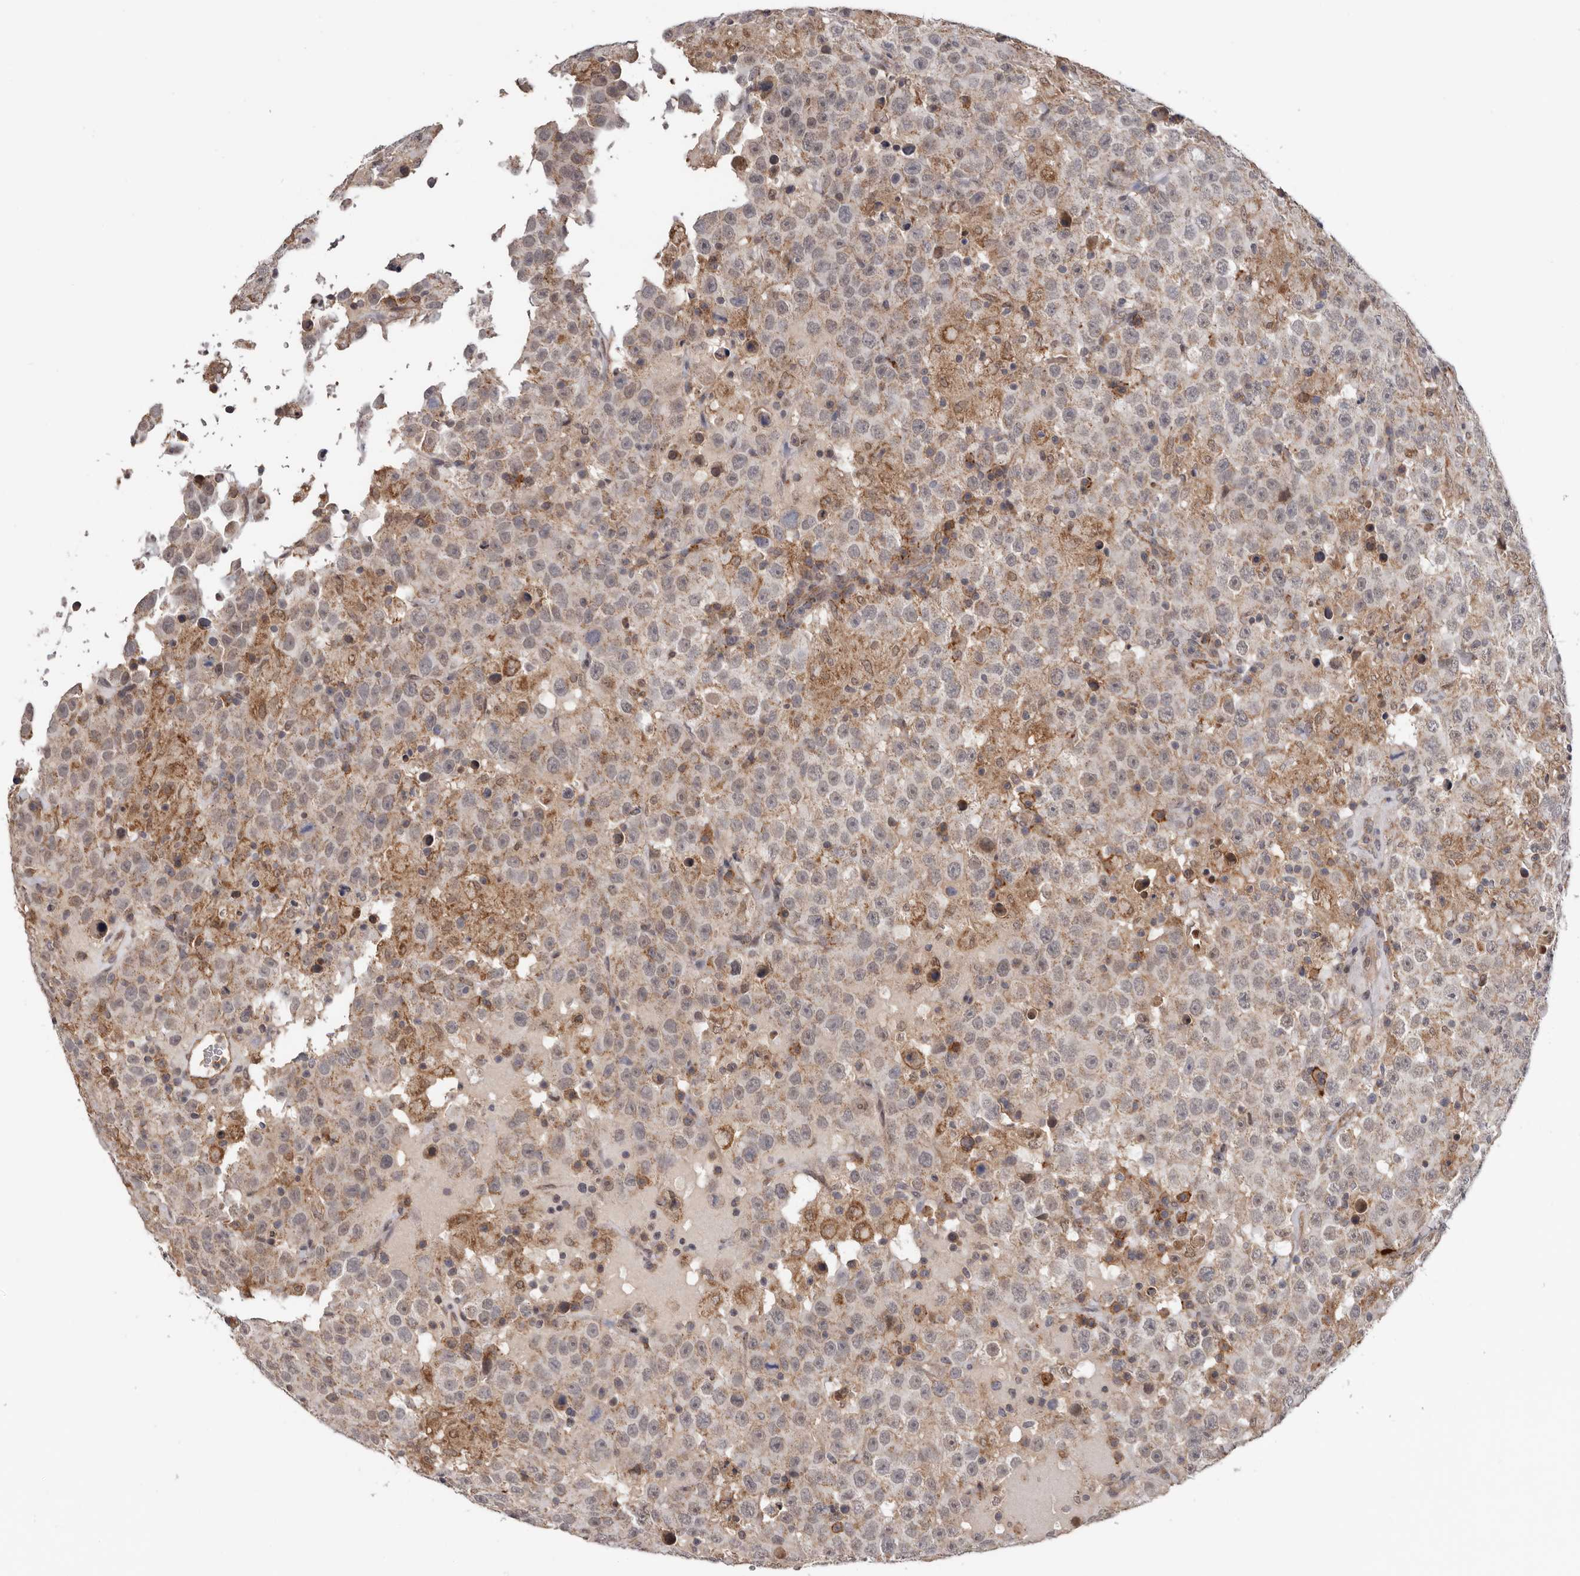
{"staining": {"intensity": "weak", "quantity": ">75%", "location": "cytoplasmic/membranous"}, "tissue": "testis cancer", "cell_type": "Tumor cells", "image_type": "cancer", "snomed": [{"axis": "morphology", "description": "Seminoma, NOS"}, {"axis": "topography", "description": "Testis"}], "caption": "DAB (3,3'-diaminobenzidine) immunohistochemical staining of testis cancer shows weak cytoplasmic/membranous protein staining in approximately >75% of tumor cells.", "gene": "MOGAT2", "patient": {"sex": "male", "age": 41}}